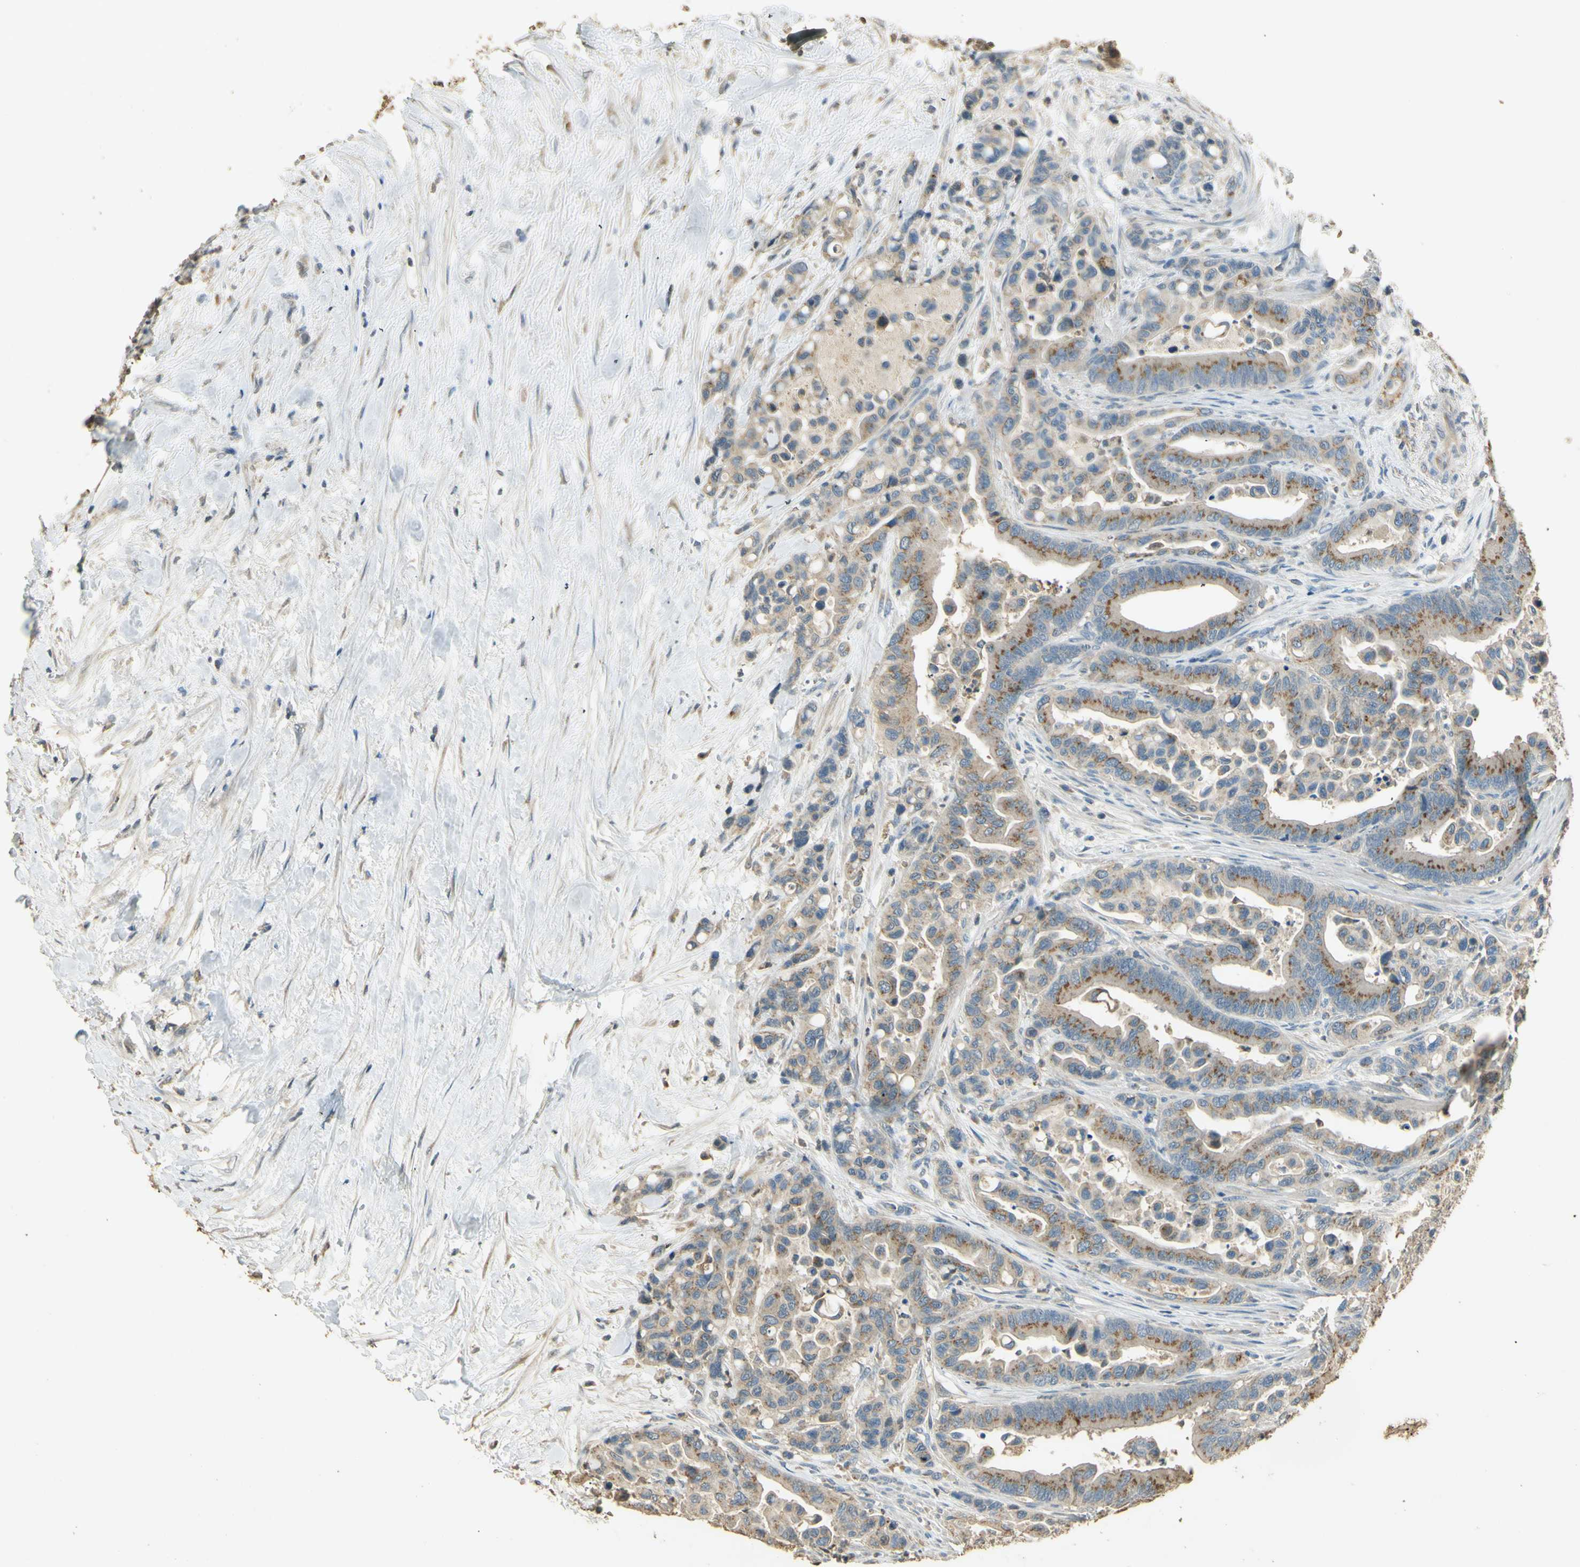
{"staining": {"intensity": "moderate", "quantity": "25%-75%", "location": "cytoplasmic/membranous"}, "tissue": "colorectal cancer", "cell_type": "Tumor cells", "image_type": "cancer", "snomed": [{"axis": "morphology", "description": "Normal tissue, NOS"}, {"axis": "morphology", "description": "Adenocarcinoma, NOS"}, {"axis": "topography", "description": "Colon"}], "caption": "A brown stain shows moderate cytoplasmic/membranous expression of a protein in human colorectal adenocarcinoma tumor cells.", "gene": "UXS1", "patient": {"sex": "male", "age": 82}}